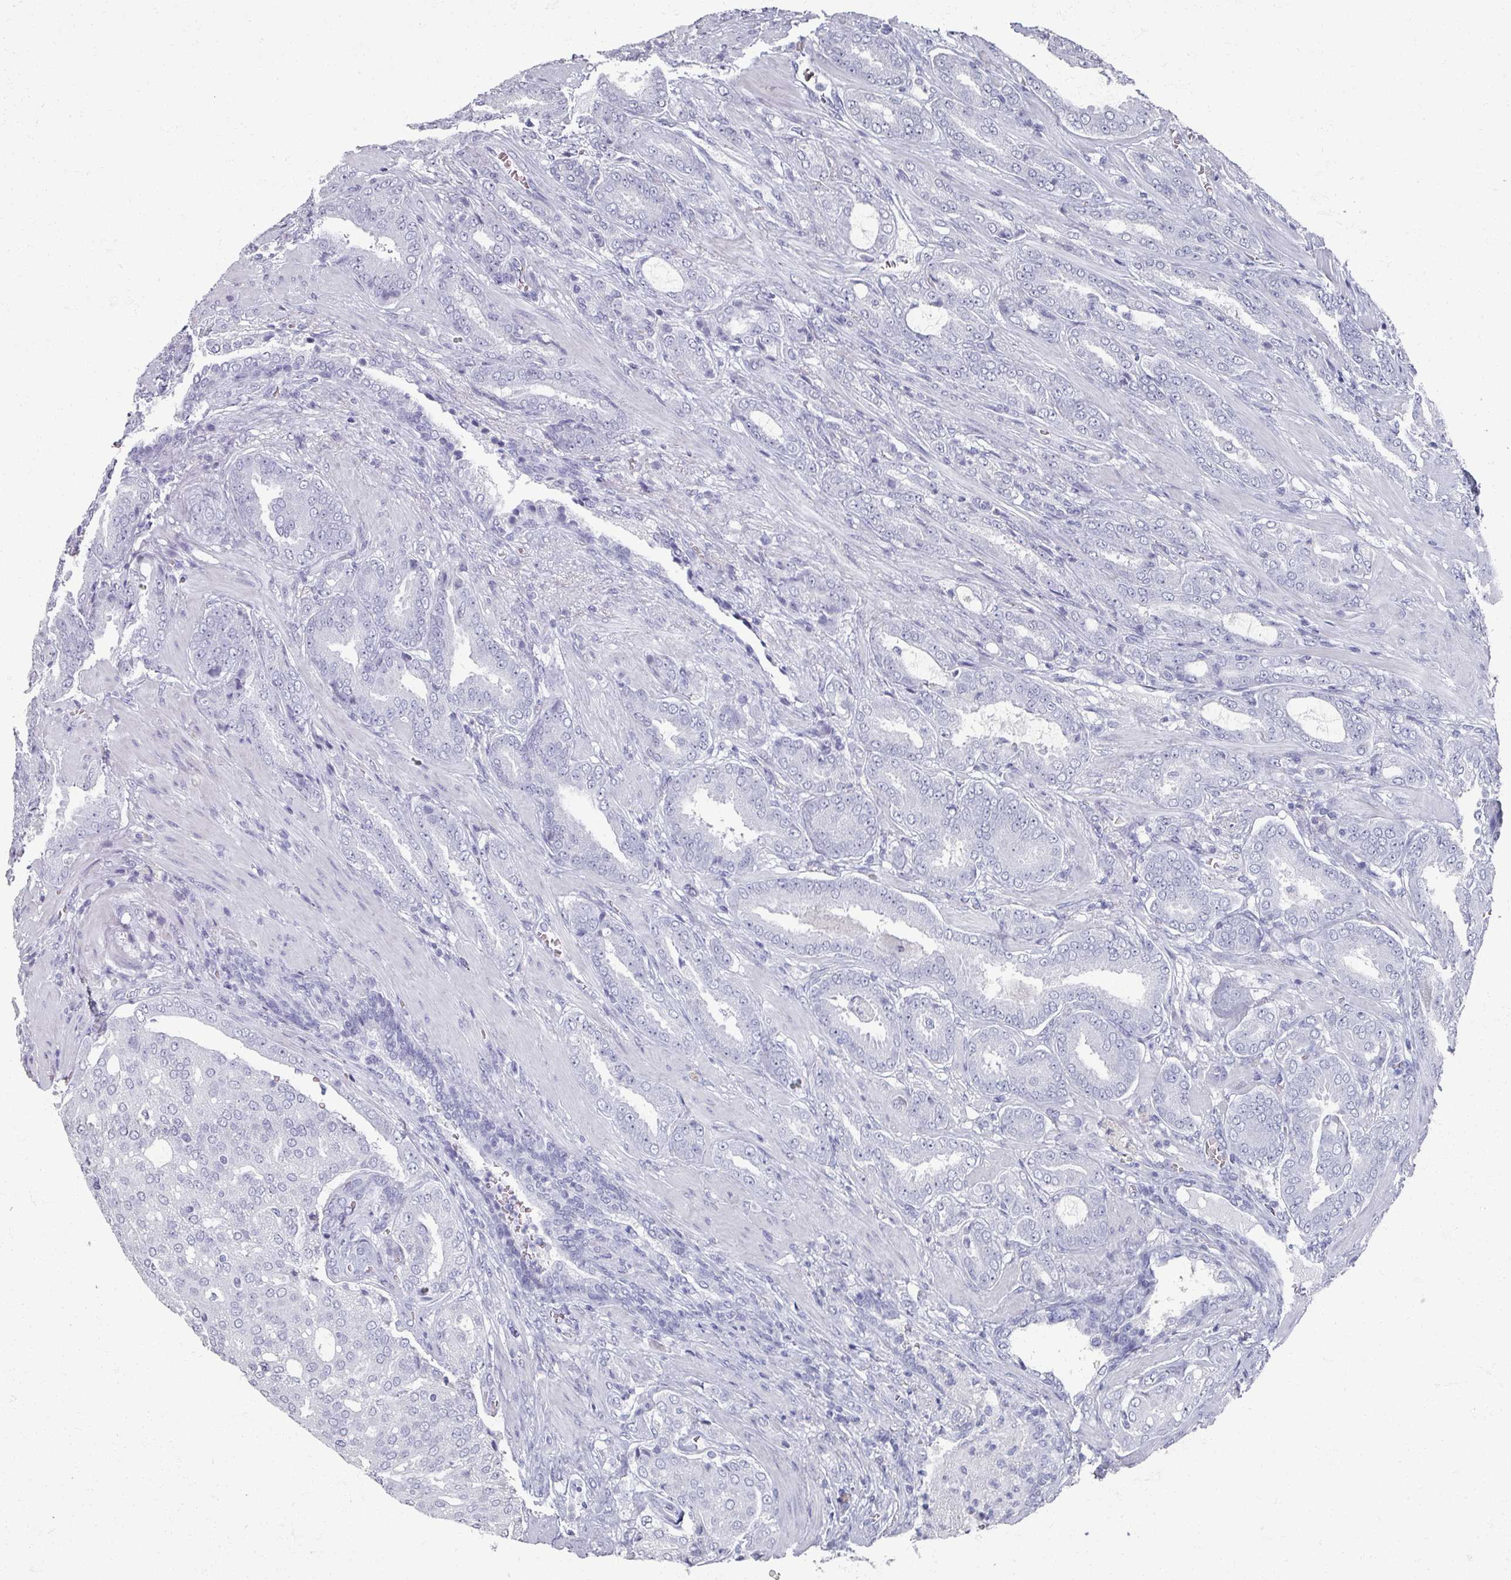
{"staining": {"intensity": "negative", "quantity": "none", "location": "none"}, "tissue": "prostate cancer", "cell_type": "Tumor cells", "image_type": "cancer", "snomed": [{"axis": "morphology", "description": "Adenocarcinoma, High grade"}, {"axis": "topography", "description": "Prostate"}], "caption": "Immunohistochemical staining of human prostate adenocarcinoma (high-grade) displays no significant staining in tumor cells.", "gene": "OMG", "patient": {"sex": "male", "age": 68}}